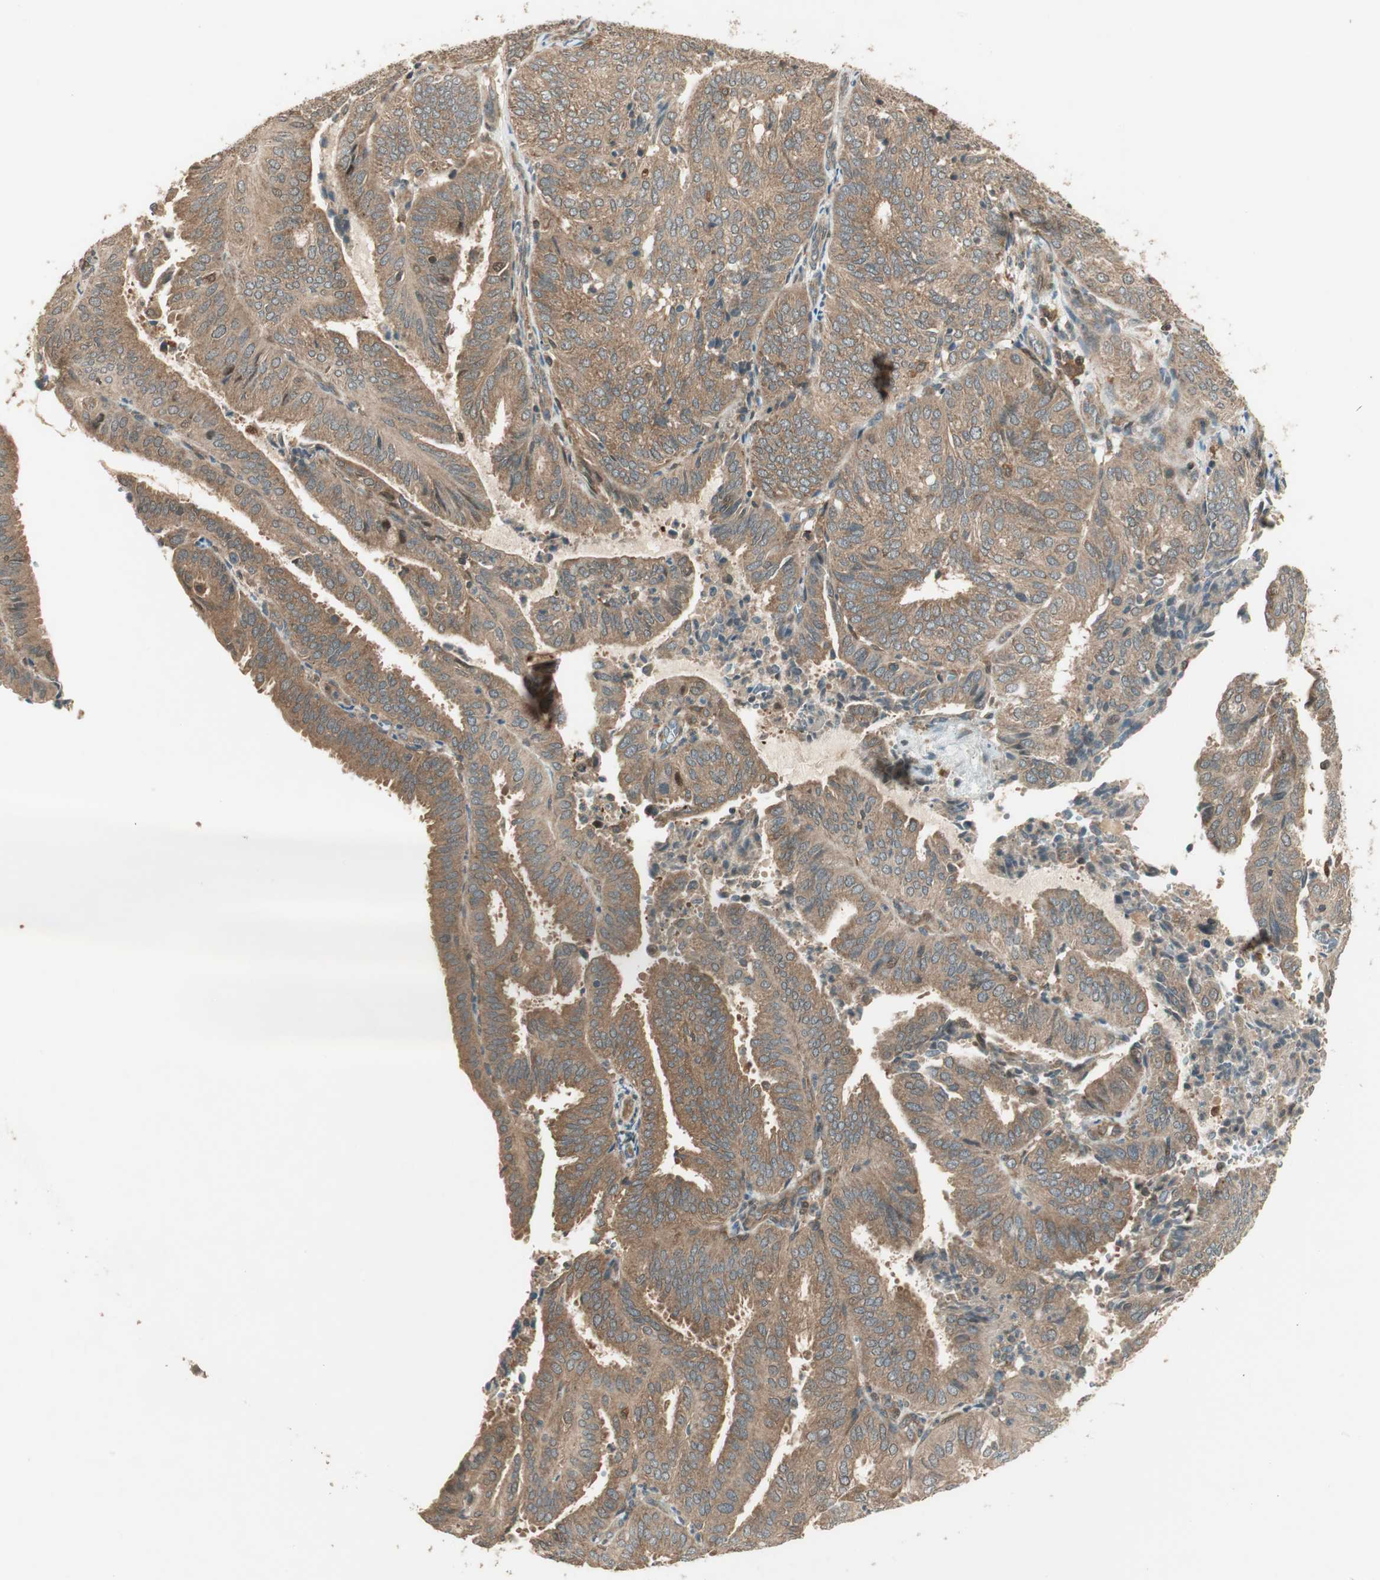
{"staining": {"intensity": "moderate", "quantity": ">75%", "location": "cytoplasmic/membranous"}, "tissue": "endometrial cancer", "cell_type": "Tumor cells", "image_type": "cancer", "snomed": [{"axis": "morphology", "description": "Adenocarcinoma, NOS"}, {"axis": "topography", "description": "Uterus"}], "caption": "Immunohistochemistry (IHC) of human endometrial cancer shows medium levels of moderate cytoplasmic/membranous expression in about >75% of tumor cells.", "gene": "CNOT4", "patient": {"sex": "female", "age": 60}}